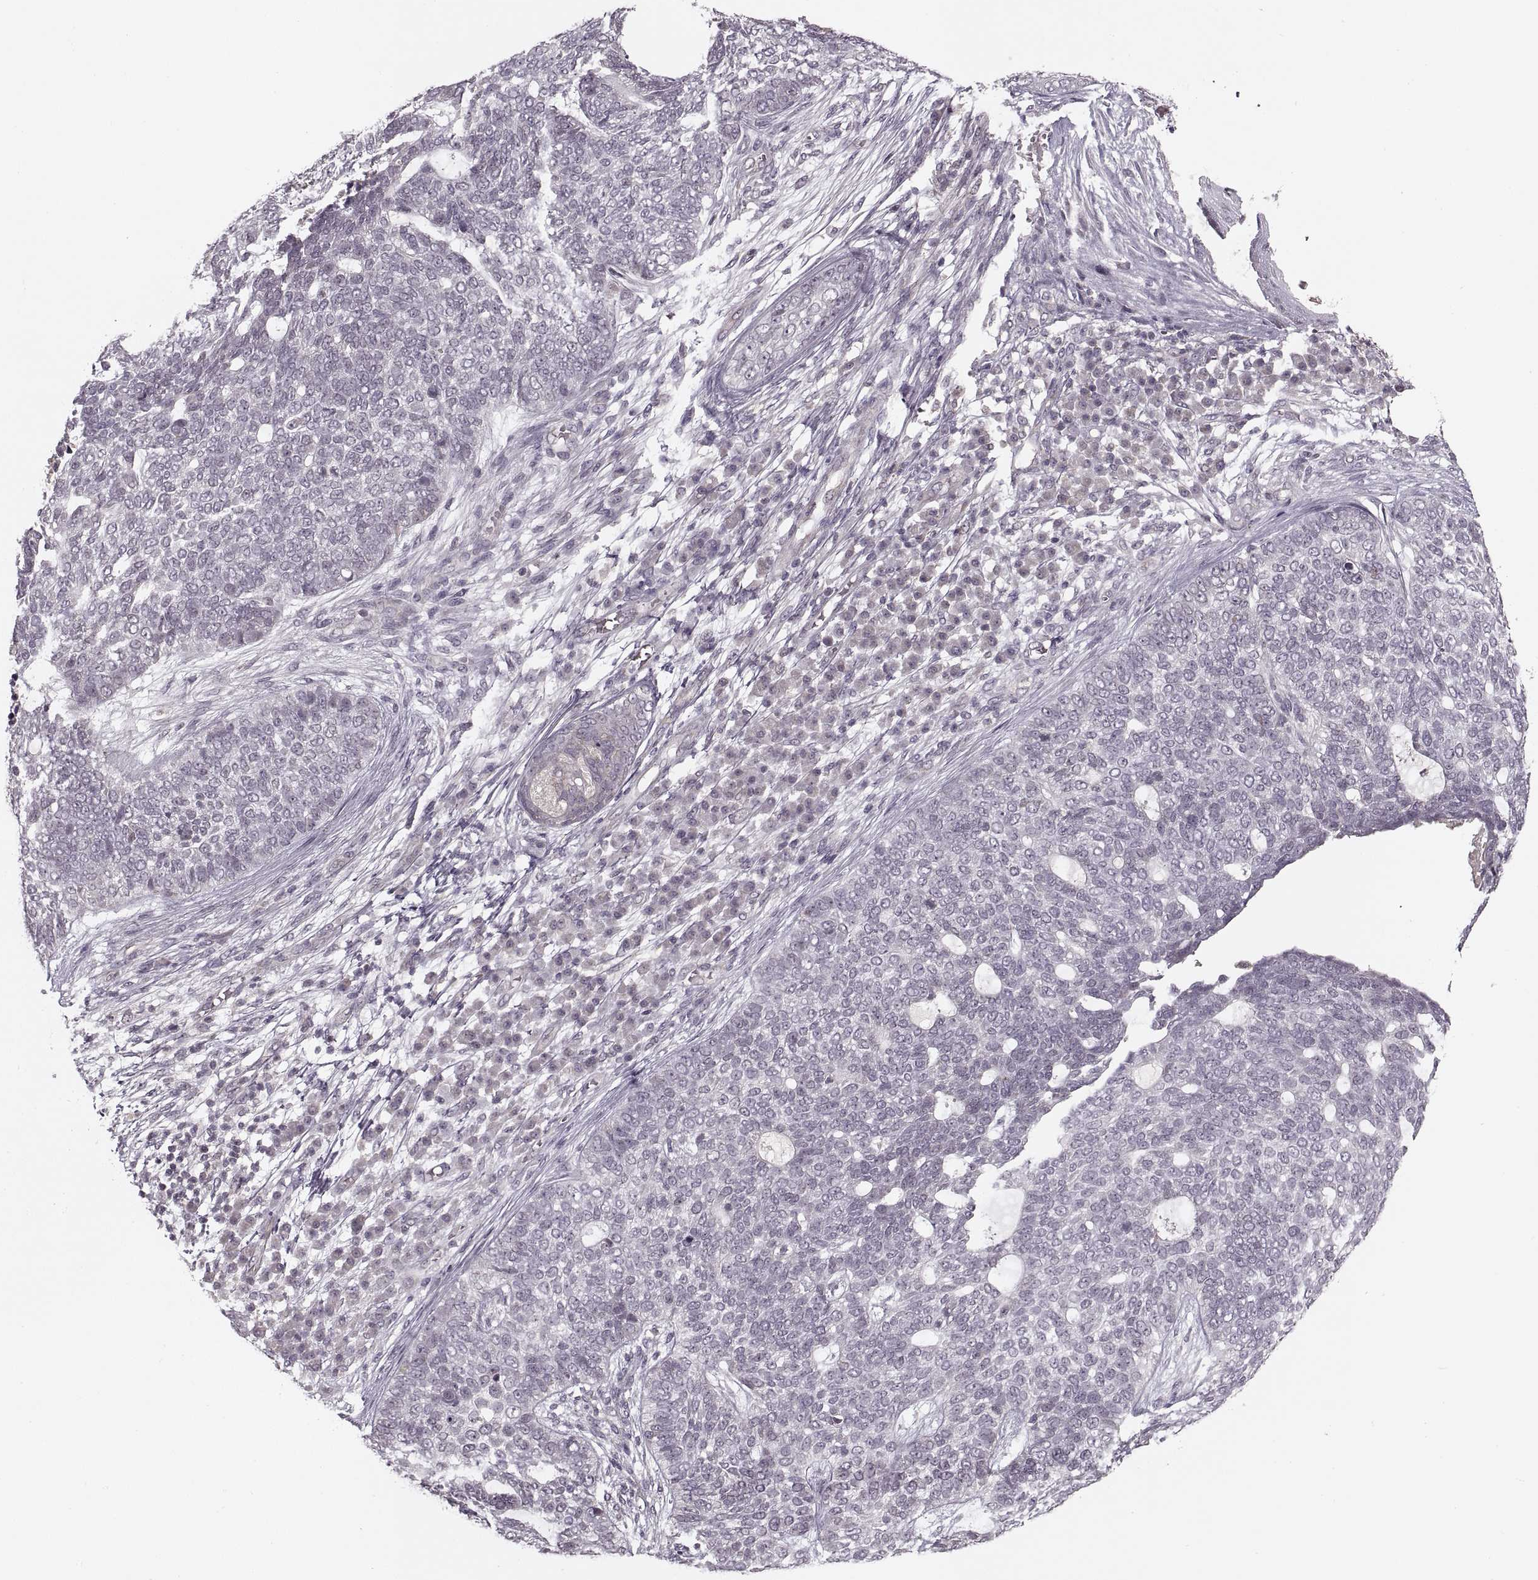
{"staining": {"intensity": "negative", "quantity": "none", "location": "none"}, "tissue": "skin cancer", "cell_type": "Tumor cells", "image_type": "cancer", "snomed": [{"axis": "morphology", "description": "Basal cell carcinoma"}, {"axis": "topography", "description": "Skin"}], "caption": "Protein analysis of skin cancer (basal cell carcinoma) reveals no significant staining in tumor cells. The staining was performed using DAB to visualize the protein expression in brown, while the nuclei were stained in blue with hematoxylin (Magnification: 20x).", "gene": "ASIC3", "patient": {"sex": "female", "age": 69}}